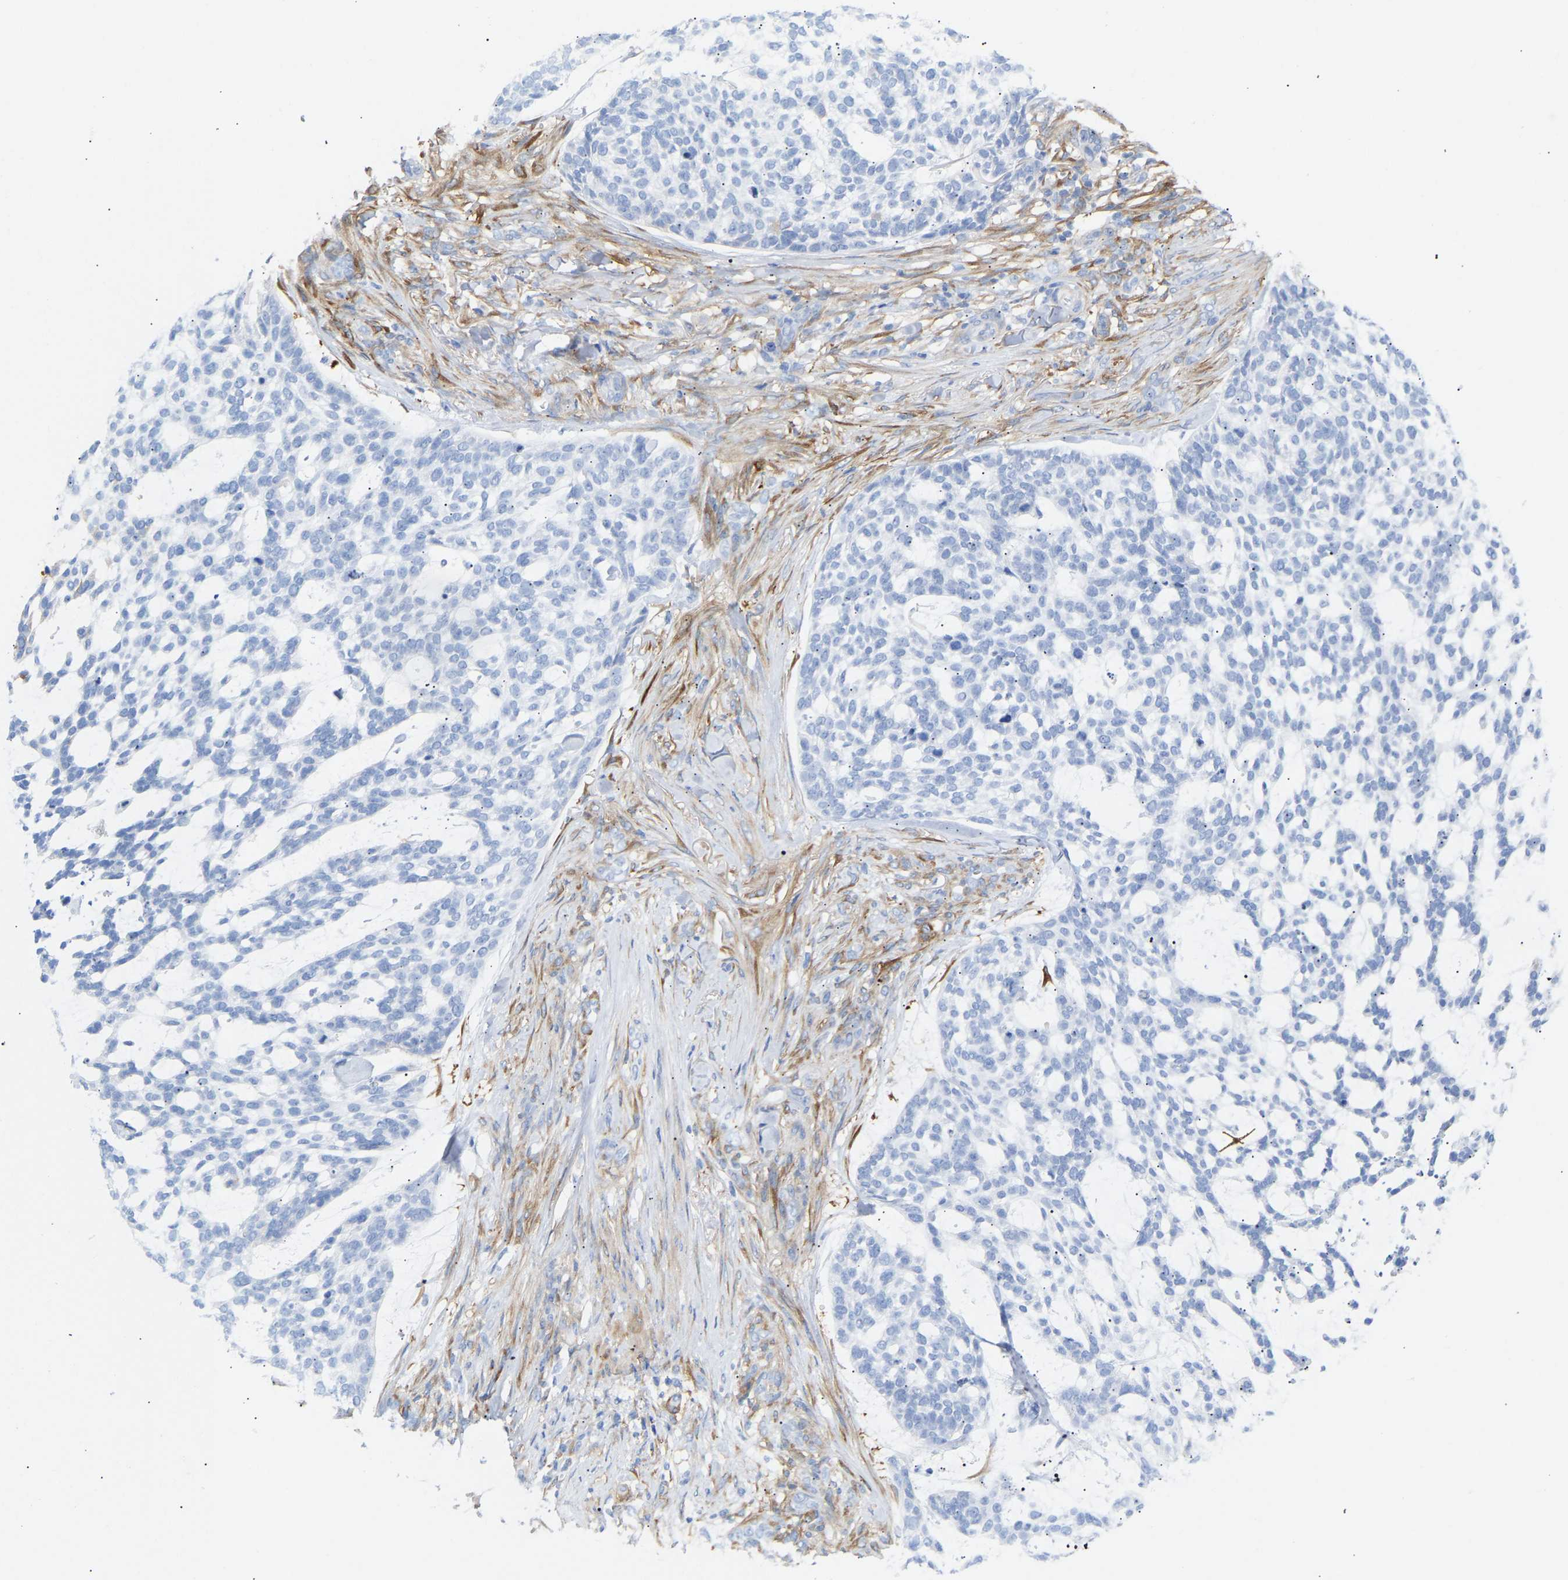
{"staining": {"intensity": "negative", "quantity": "none", "location": "none"}, "tissue": "skin cancer", "cell_type": "Tumor cells", "image_type": "cancer", "snomed": [{"axis": "morphology", "description": "Basal cell carcinoma"}, {"axis": "topography", "description": "Skin"}], "caption": "The image shows no staining of tumor cells in skin basal cell carcinoma.", "gene": "AMPH", "patient": {"sex": "female", "age": 64}}